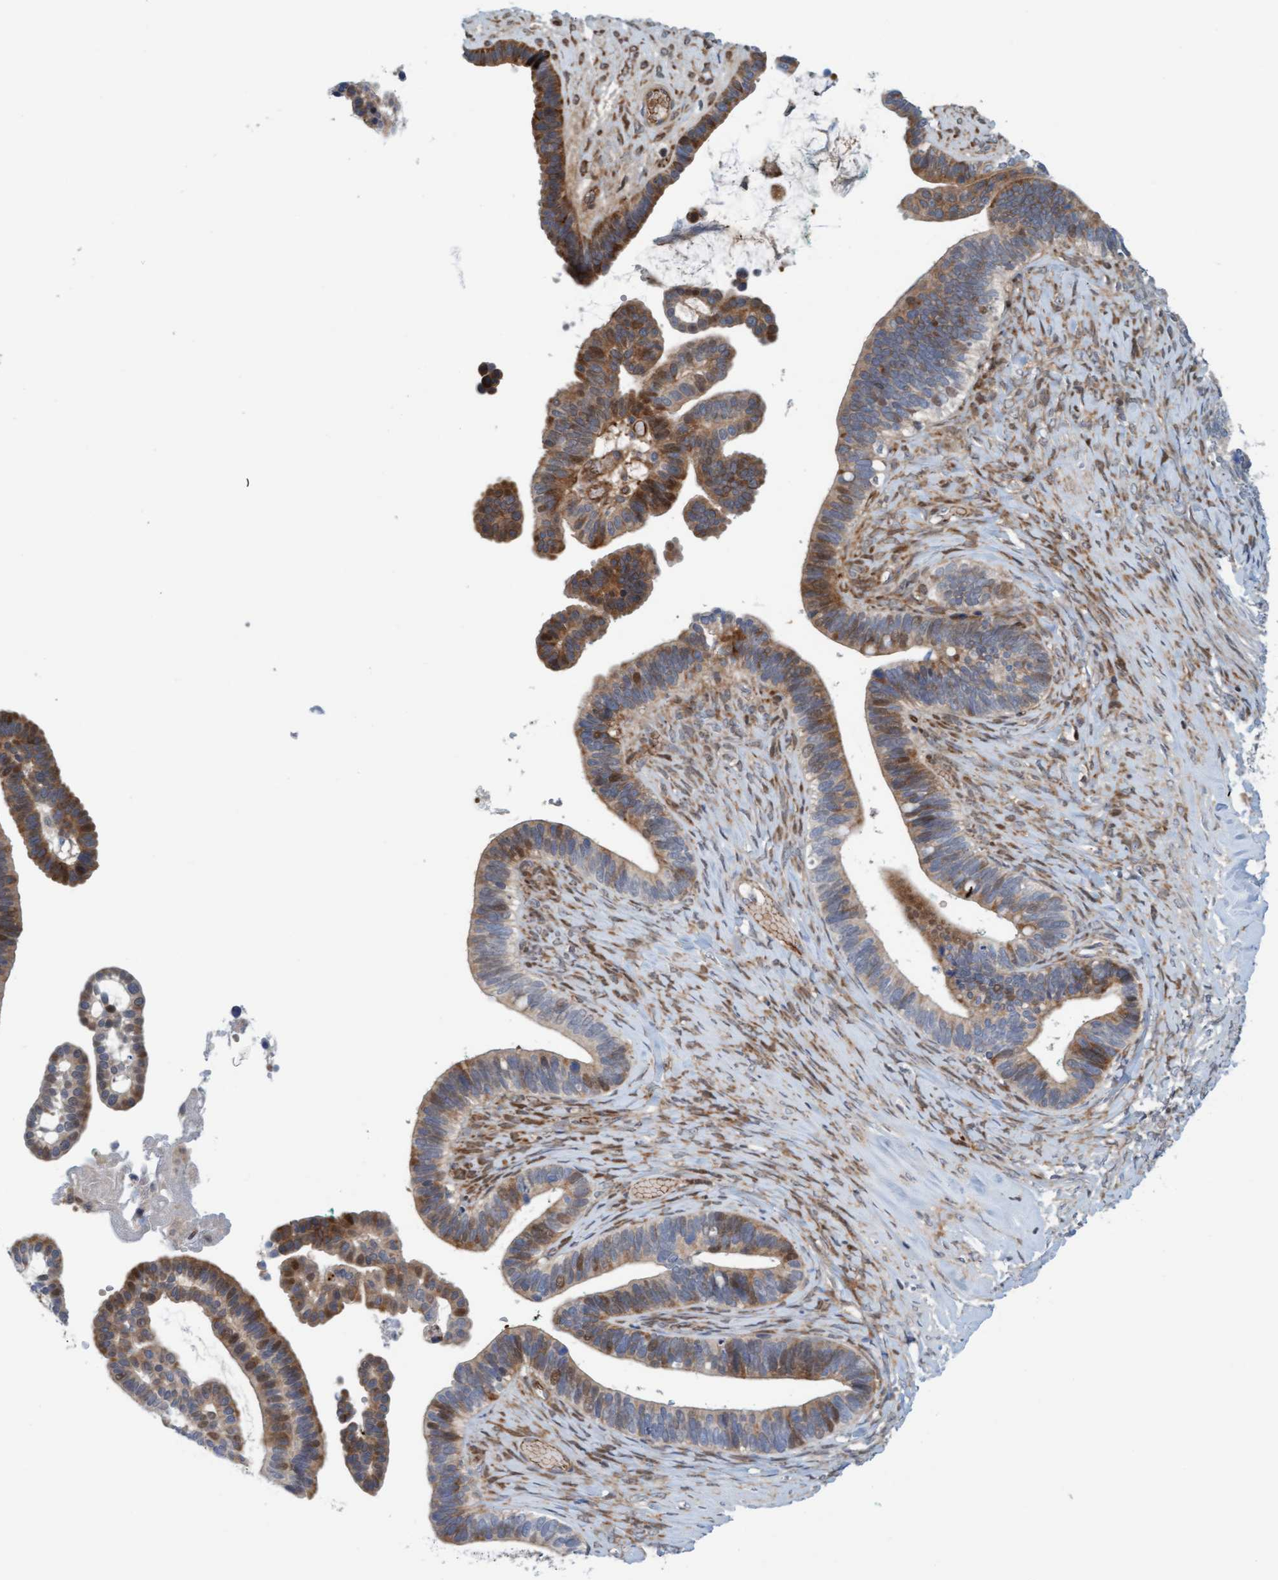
{"staining": {"intensity": "moderate", "quantity": ">75%", "location": "cytoplasmic/membranous,nuclear"}, "tissue": "ovarian cancer", "cell_type": "Tumor cells", "image_type": "cancer", "snomed": [{"axis": "morphology", "description": "Cystadenocarcinoma, serous, NOS"}, {"axis": "topography", "description": "Ovary"}], "caption": "DAB (3,3'-diaminobenzidine) immunohistochemical staining of ovarian cancer (serous cystadenocarcinoma) shows moderate cytoplasmic/membranous and nuclear protein positivity in about >75% of tumor cells.", "gene": "EIF4EBP1", "patient": {"sex": "female", "age": 56}}